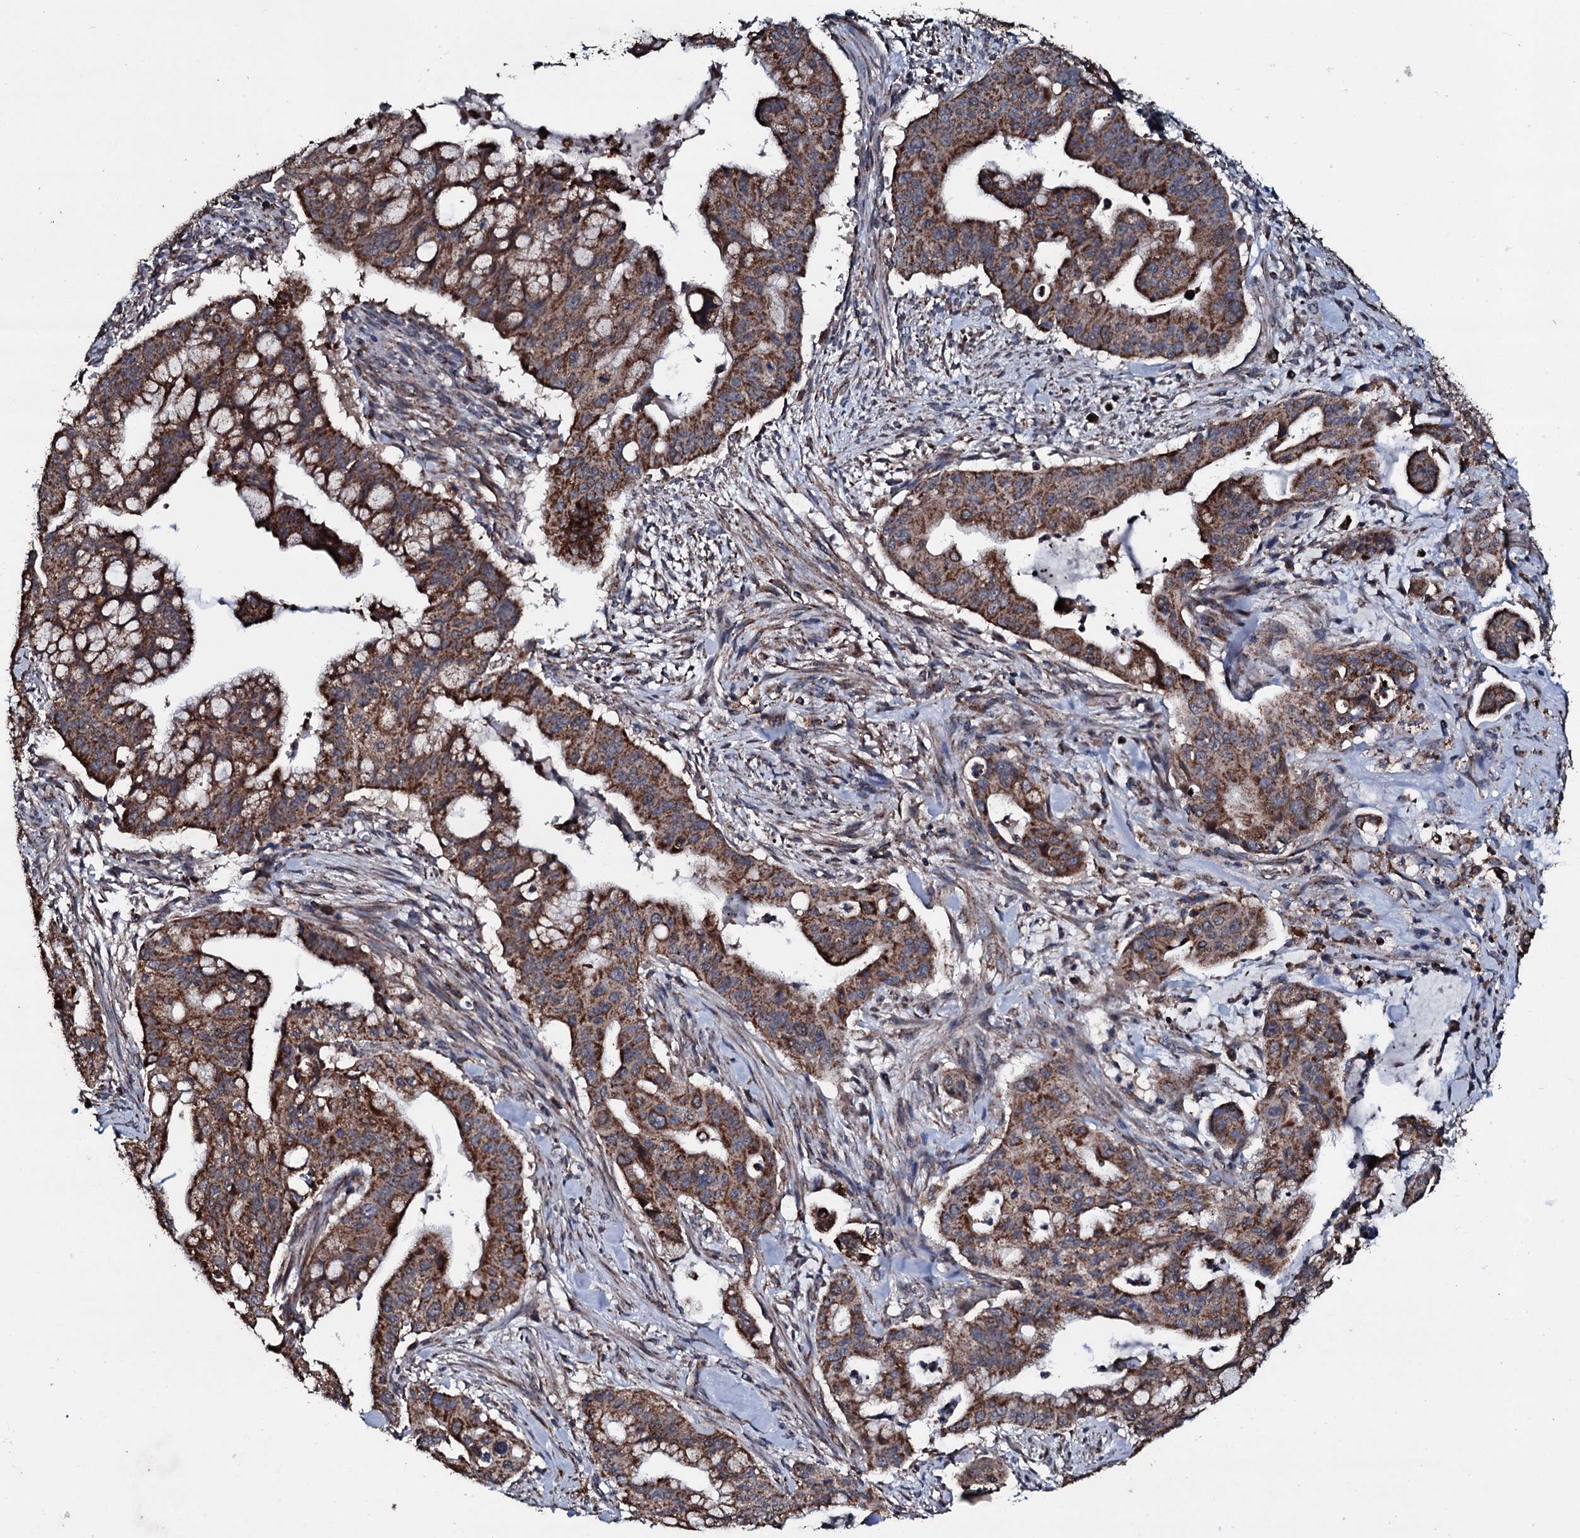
{"staining": {"intensity": "strong", "quantity": ">75%", "location": "cytoplasmic/membranous"}, "tissue": "pancreatic cancer", "cell_type": "Tumor cells", "image_type": "cancer", "snomed": [{"axis": "morphology", "description": "Adenocarcinoma, NOS"}, {"axis": "topography", "description": "Pancreas"}], "caption": "Protein expression analysis of human pancreatic cancer reveals strong cytoplasmic/membranous staining in approximately >75% of tumor cells.", "gene": "DYNC2I2", "patient": {"sex": "male", "age": 46}}